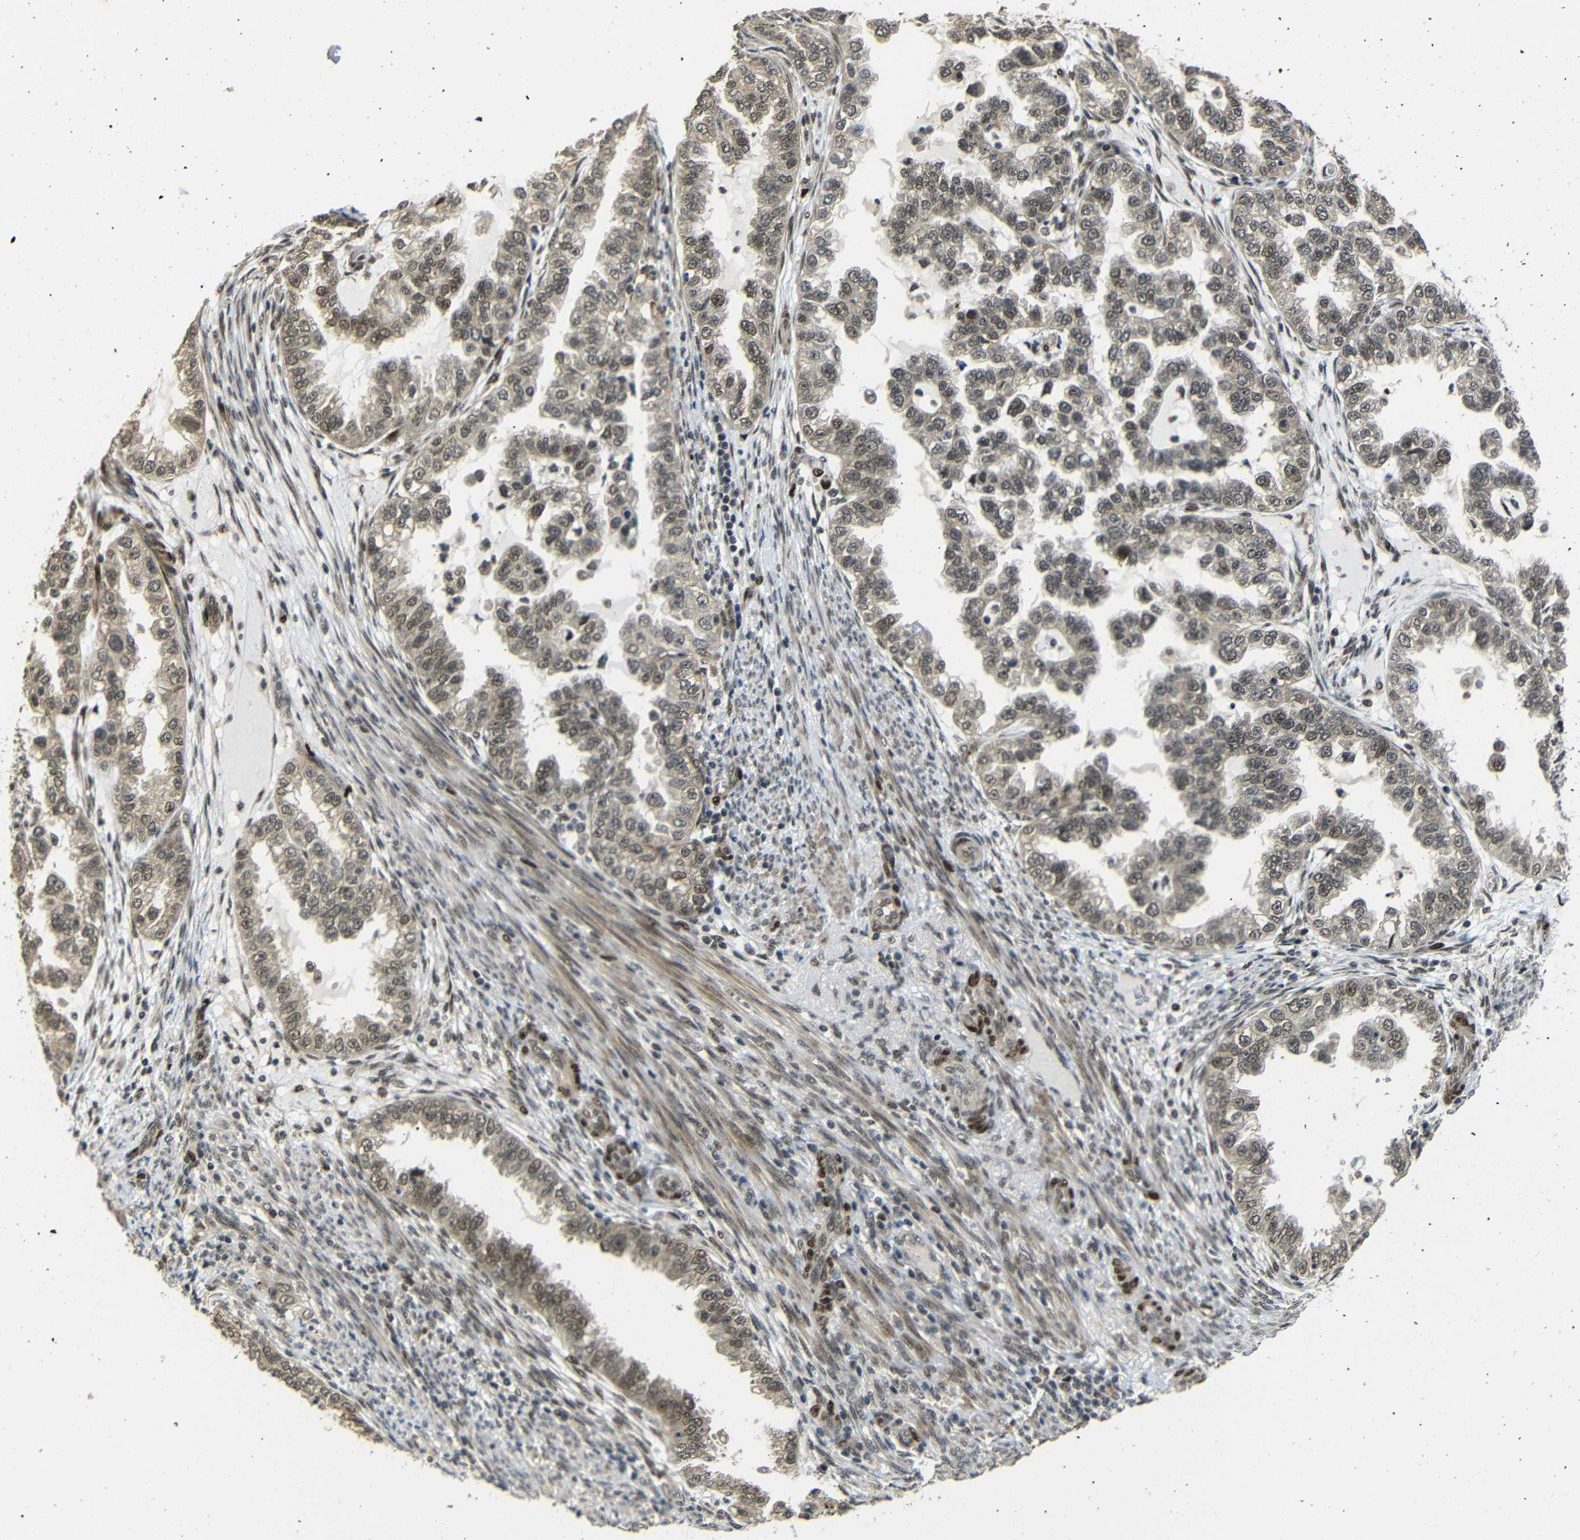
{"staining": {"intensity": "moderate", "quantity": ">75%", "location": "cytoplasmic/membranous,nuclear"}, "tissue": "endometrial cancer", "cell_type": "Tumor cells", "image_type": "cancer", "snomed": [{"axis": "morphology", "description": "Adenocarcinoma, NOS"}, {"axis": "topography", "description": "Endometrium"}], "caption": "High-magnification brightfield microscopy of endometrial cancer (adenocarcinoma) stained with DAB (3,3'-diaminobenzidine) (brown) and counterstained with hematoxylin (blue). tumor cells exhibit moderate cytoplasmic/membranous and nuclear staining is present in about>75% of cells.", "gene": "TBX2", "patient": {"sex": "female", "age": 85}}